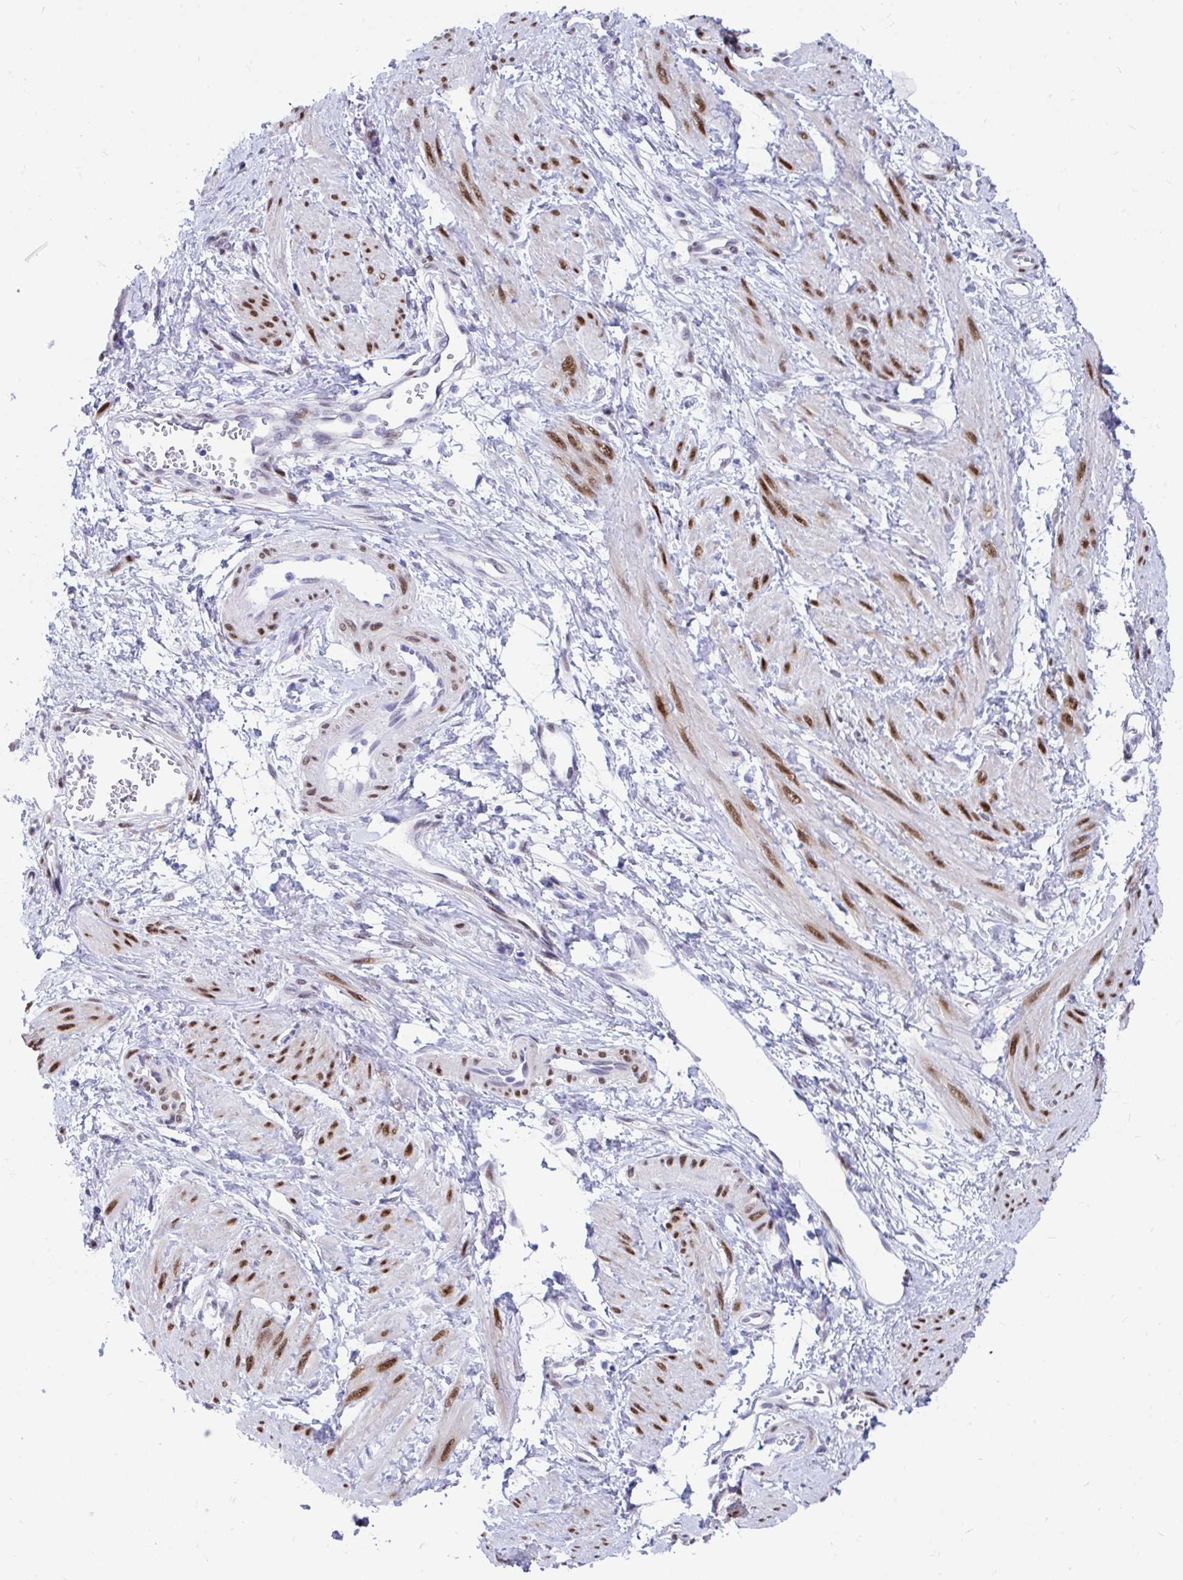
{"staining": {"intensity": "strong", "quantity": ">75%", "location": "nuclear"}, "tissue": "smooth muscle", "cell_type": "Smooth muscle cells", "image_type": "normal", "snomed": [{"axis": "morphology", "description": "Normal tissue, NOS"}, {"axis": "topography", "description": "Smooth muscle"}, {"axis": "topography", "description": "Uterus"}], "caption": "Immunohistochemistry micrograph of unremarkable smooth muscle: human smooth muscle stained using IHC exhibits high levels of strong protein expression localized specifically in the nuclear of smooth muscle cells, appearing as a nuclear brown color.", "gene": "RBPMS", "patient": {"sex": "female", "age": 39}}